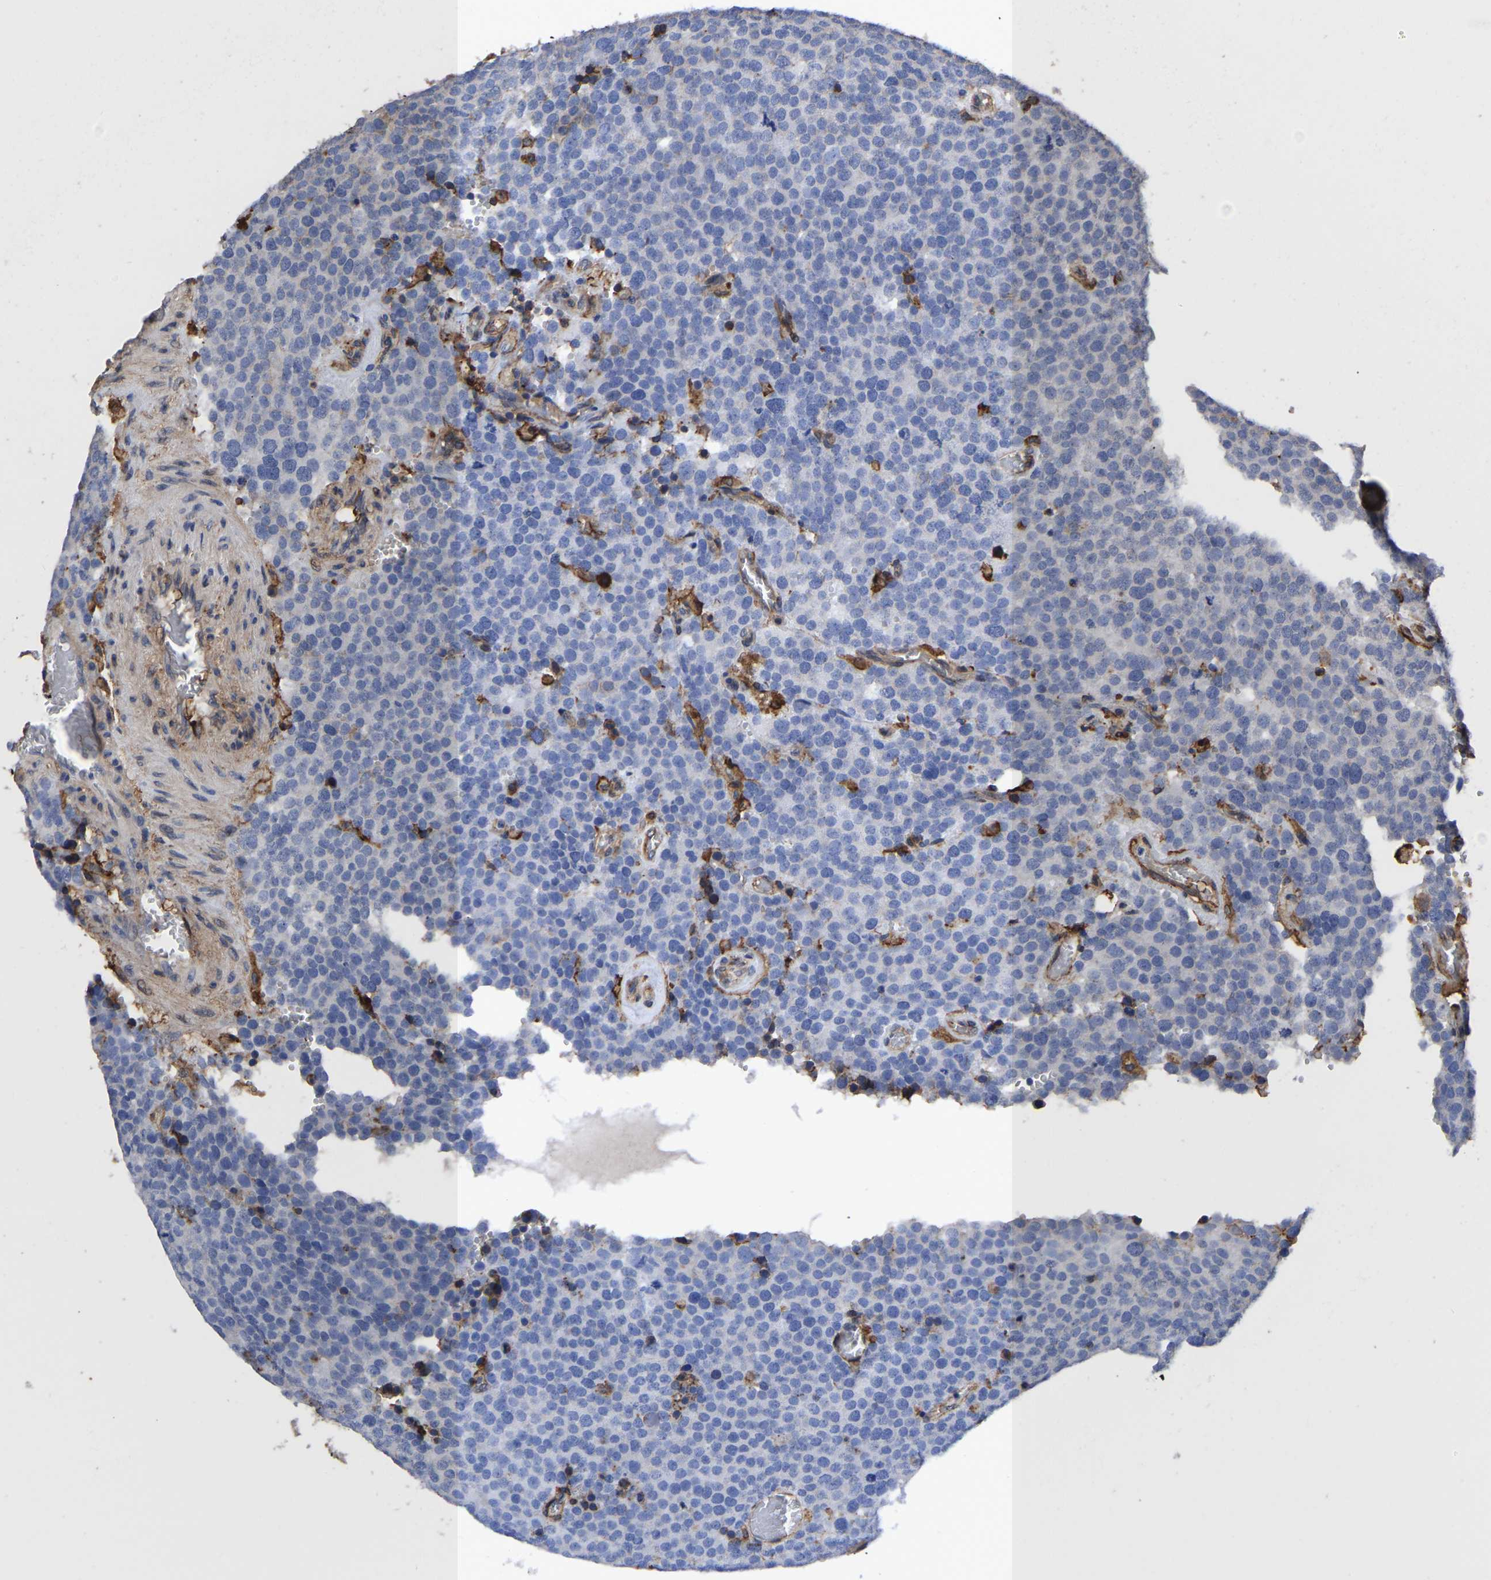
{"staining": {"intensity": "negative", "quantity": "none", "location": "none"}, "tissue": "testis cancer", "cell_type": "Tumor cells", "image_type": "cancer", "snomed": [{"axis": "morphology", "description": "Normal tissue, NOS"}, {"axis": "morphology", "description": "Seminoma, NOS"}, {"axis": "topography", "description": "Testis"}], "caption": "IHC histopathology image of neoplastic tissue: seminoma (testis) stained with DAB (3,3'-diaminobenzidine) exhibits no significant protein staining in tumor cells. Nuclei are stained in blue.", "gene": "LIF", "patient": {"sex": "male", "age": 71}}